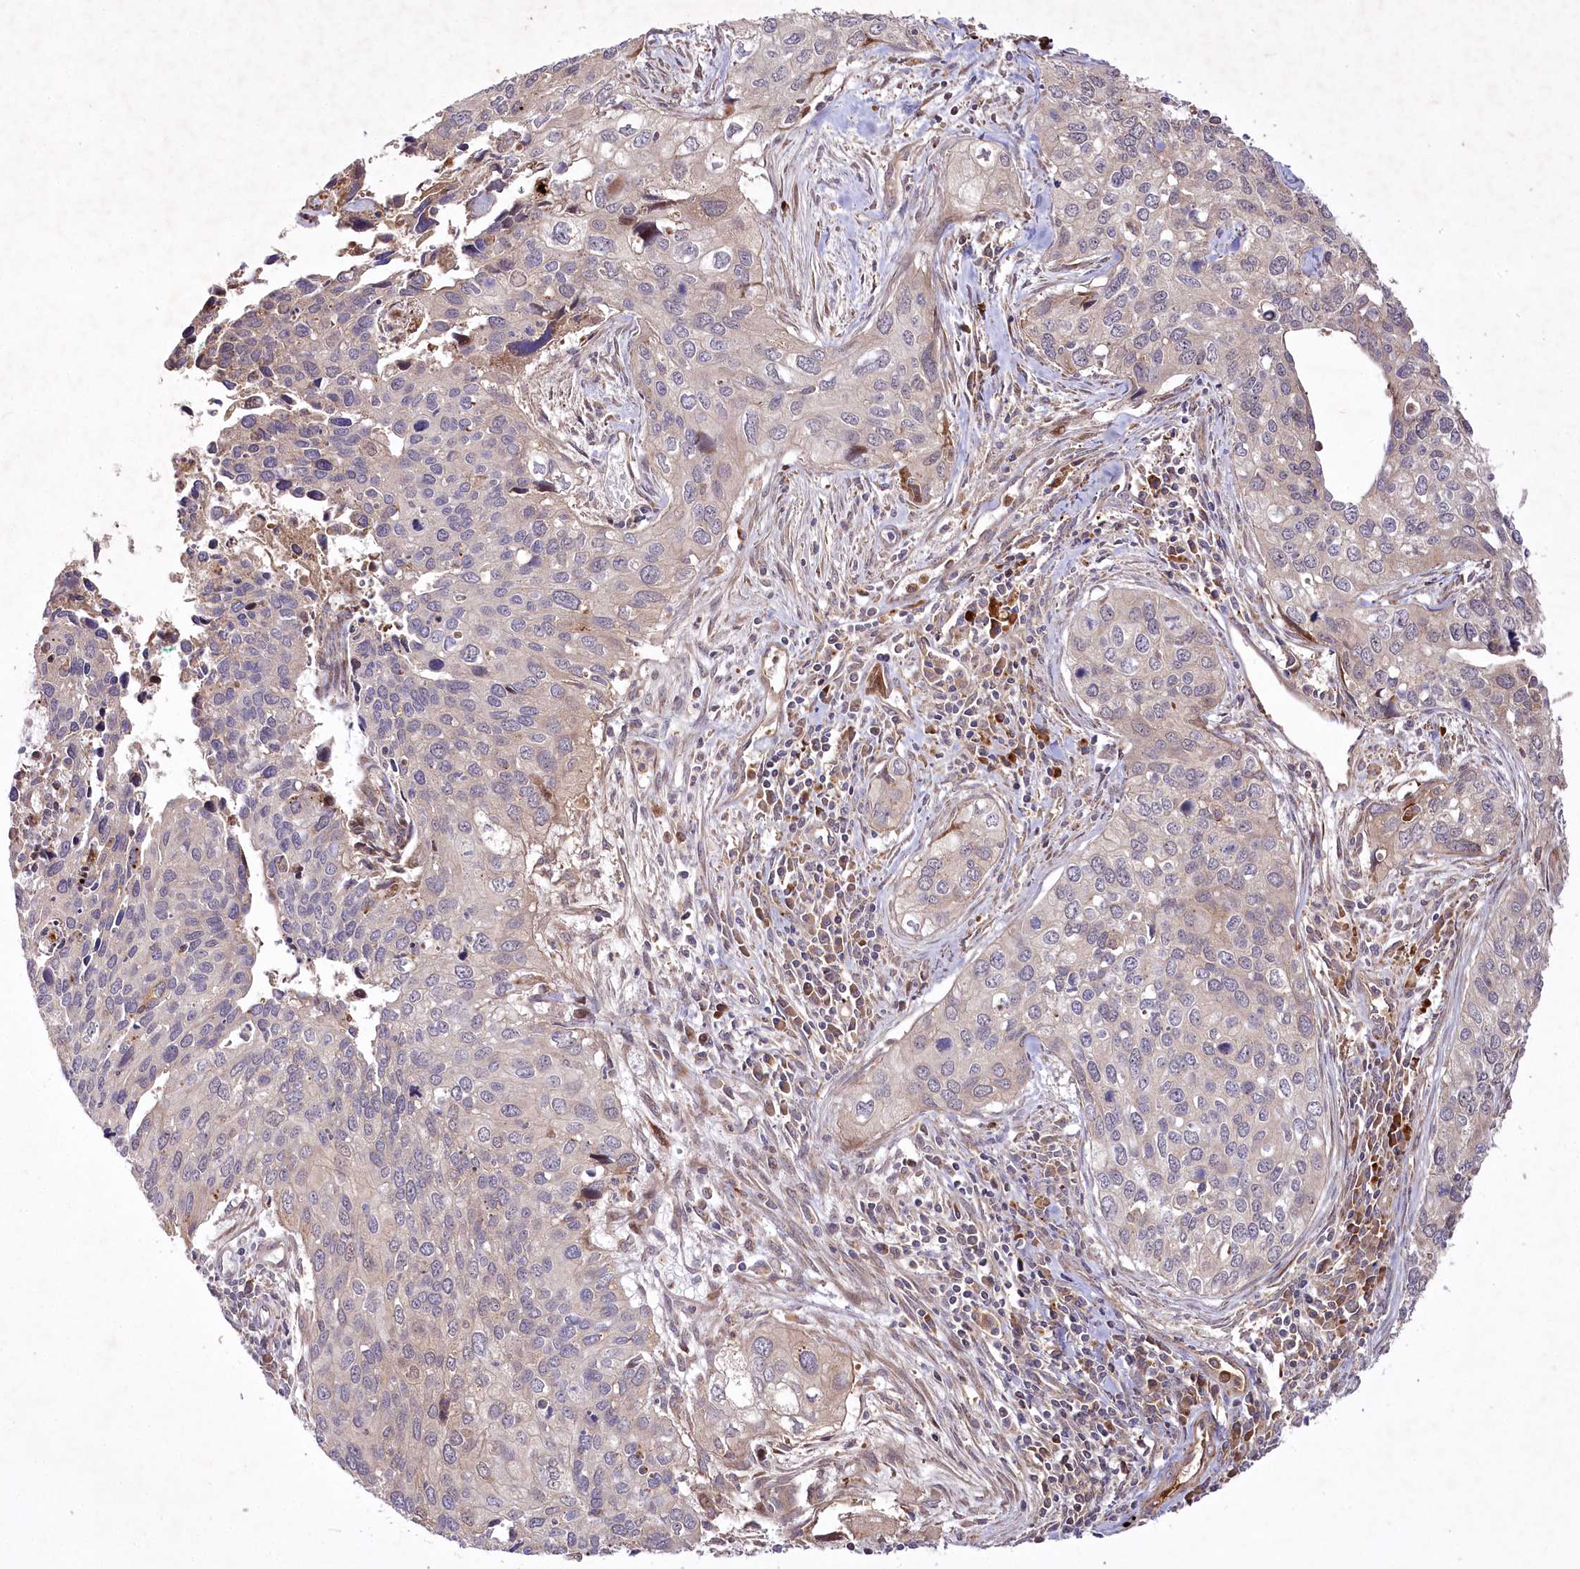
{"staining": {"intensity": "weak", "quantity": "<25%", "location": "cytoplasmic/membranous"}, "tissue": "cervical cancer", "cell_type": "Tumor cells", "image_type": "cancer", "snomed": [{"axis": "morphology", "description": "Squamous cell carcinoma, NOS"}, {"axis": "topography", "description": "Cervix"}], "caption": "Squamous cell carcinoma (cervical) was stained to show a protein in brown. There is no significant staining in tumor cells.", "gene": "PSTK", "patient": {"sex": "female", "age": 55}}